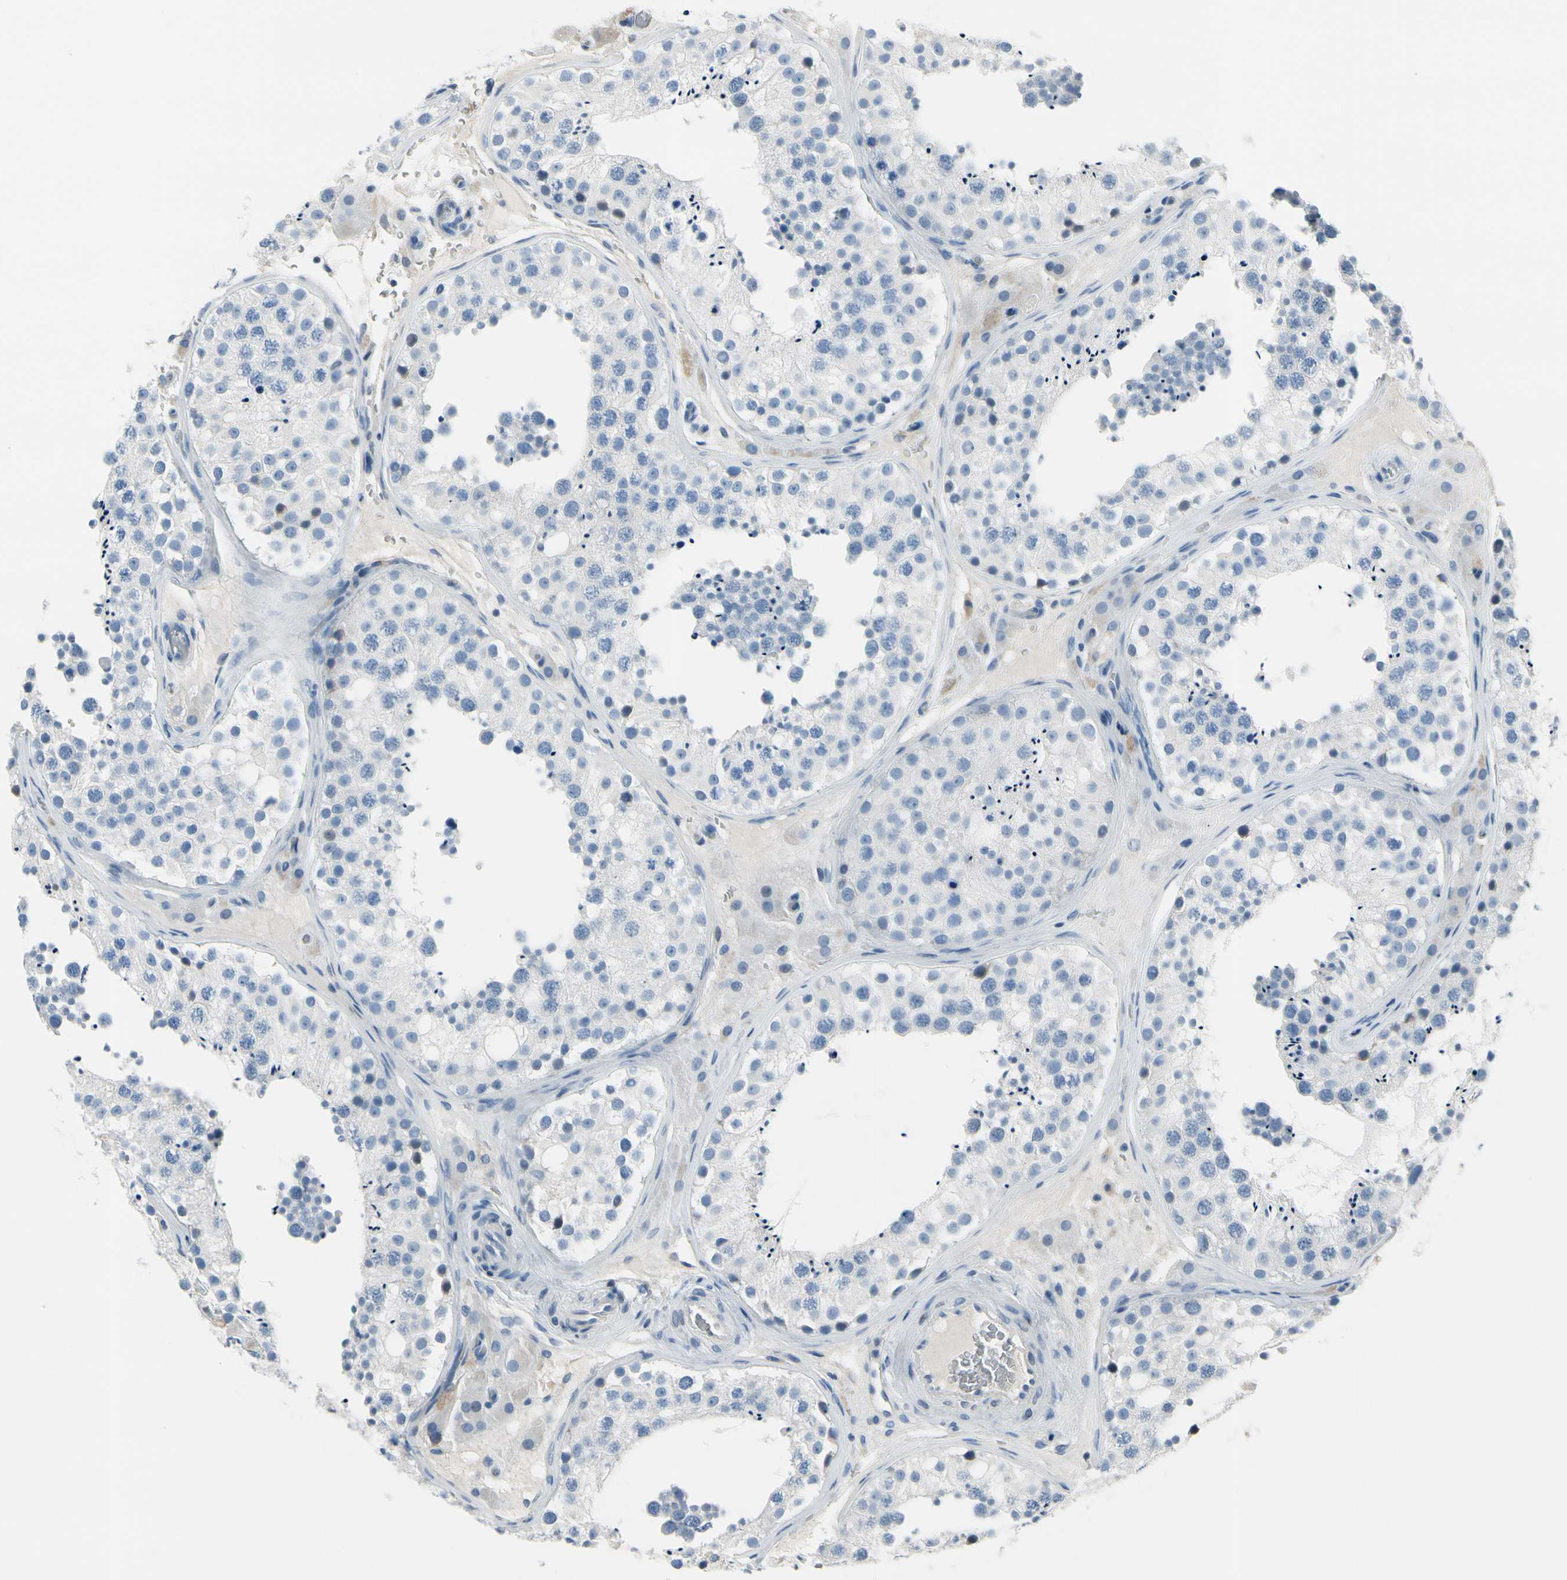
{"staining": {"intensity": "negative", "quantity": "none", "location": "none"}, "tissue": "testis", "cell_type": "Cells in seminiferous ducts", "image_type": "normal", "snomed": [{"axis": "morphology", "description": "Normal tissue, NOS"}, {"axis": "topography", "description": "Testis"}], "caption": "Immunohistochemistry (IHC) micrograph of unremarkable human testis stained for a protein (brown), which shows no expression in cells in seminiferous ducts.", "gene": "MUC5B", "patient": {"sex": "male", "age": 26}}